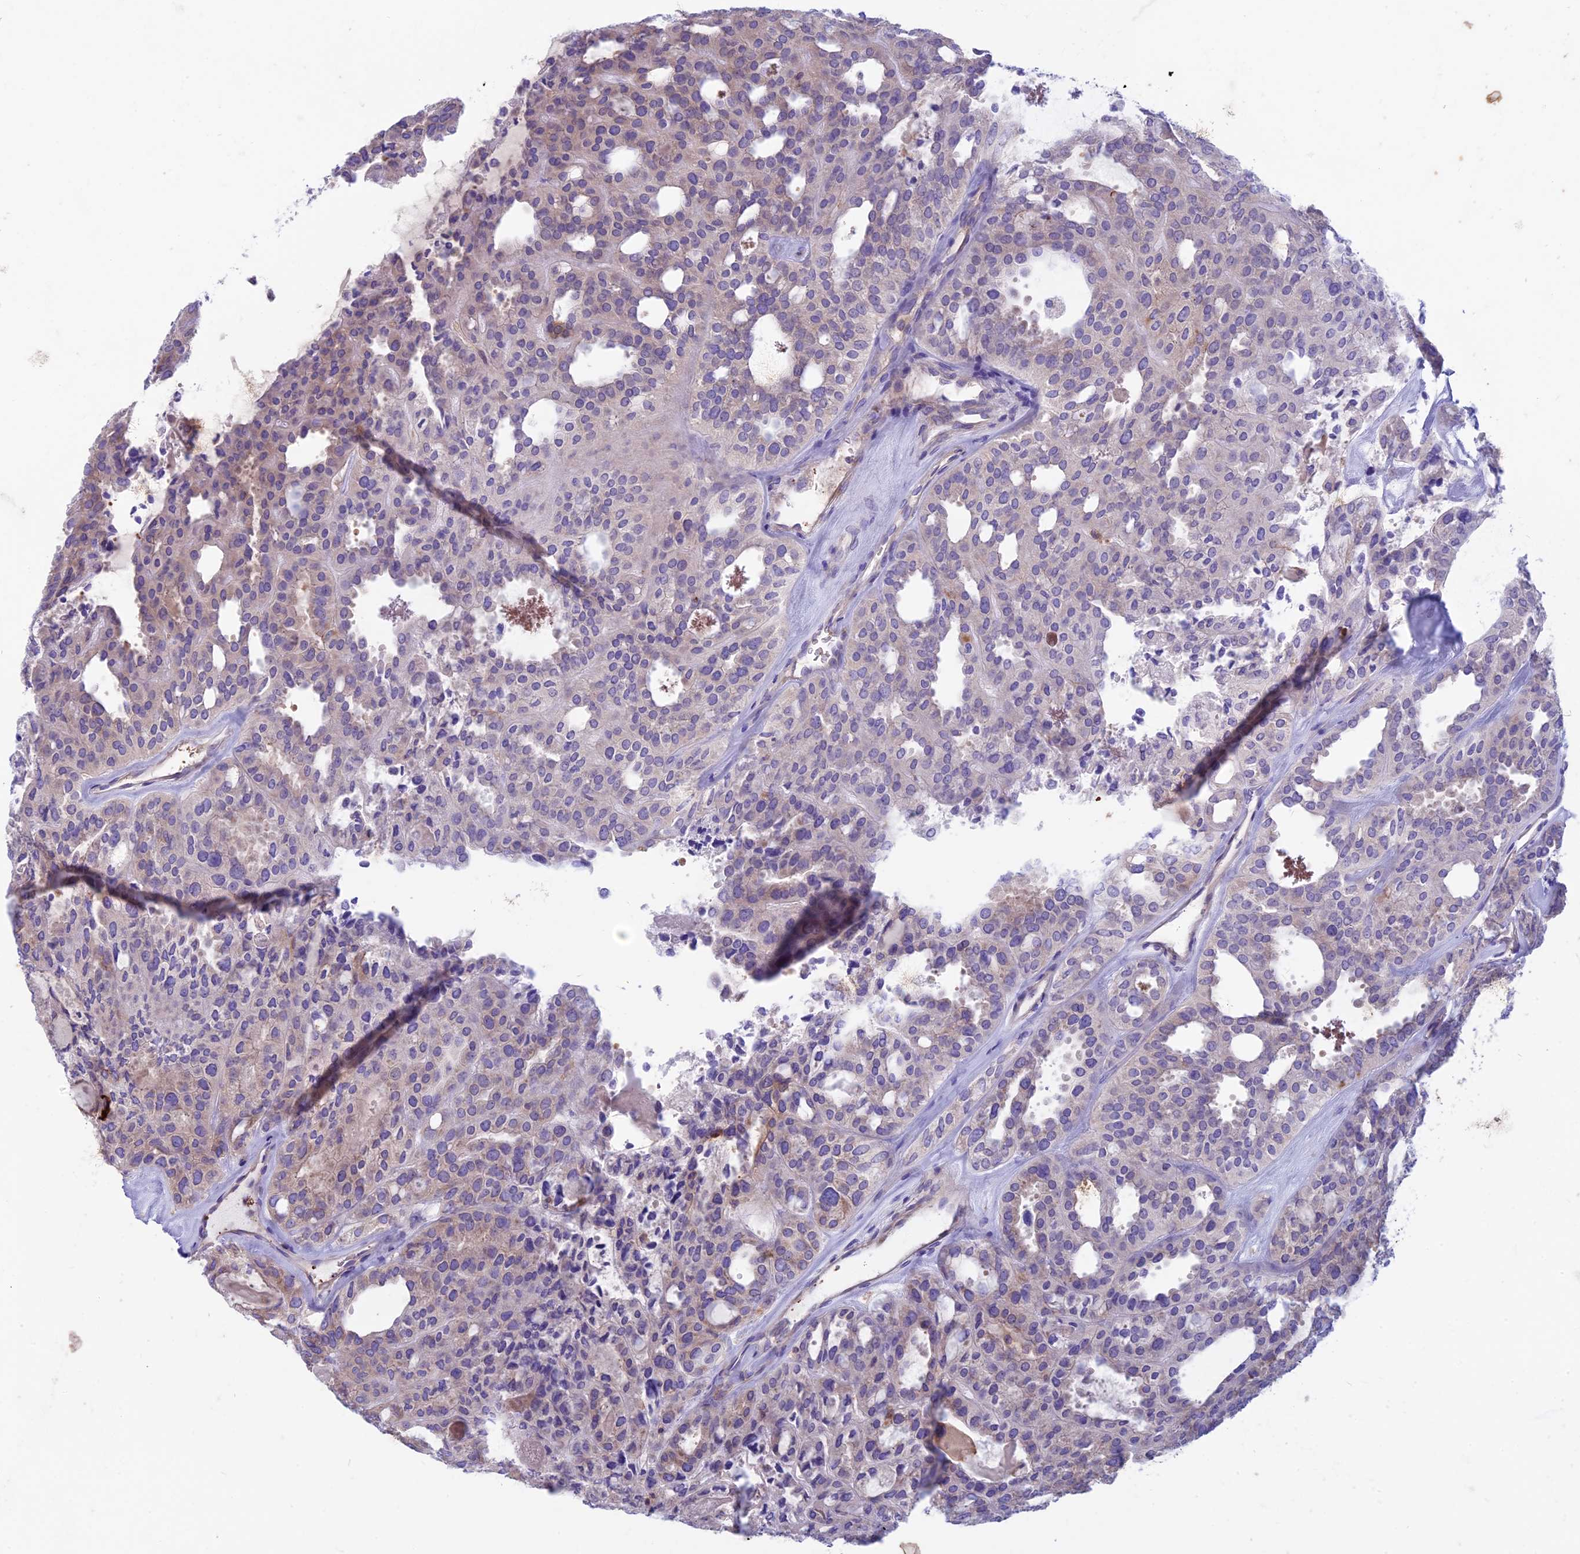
{"staining": {"intensity": "weak", "quantity": "<25%", "location": "cytoplasmic/membranous"}, "tissue": "thyroid cancer", "cell_type": "Tumor cells", "image_type": "cancer", "snomed": [{"axis": "morphology", "description": "Follicular adenoma carcinoma, NOS"}, {"axis": "topography", "description": "Thyroid gland"}], "caption": "This image is of thyroid cancer (follicular adenoma carcinoma) stained with immunohistochemistry (IHC) to label a protein in brown with the nuclei are counter-stained blue. There is no expression in tumor cells.", "gene": "CDAN1", "patient": {"sex": "male", "age": 75}}